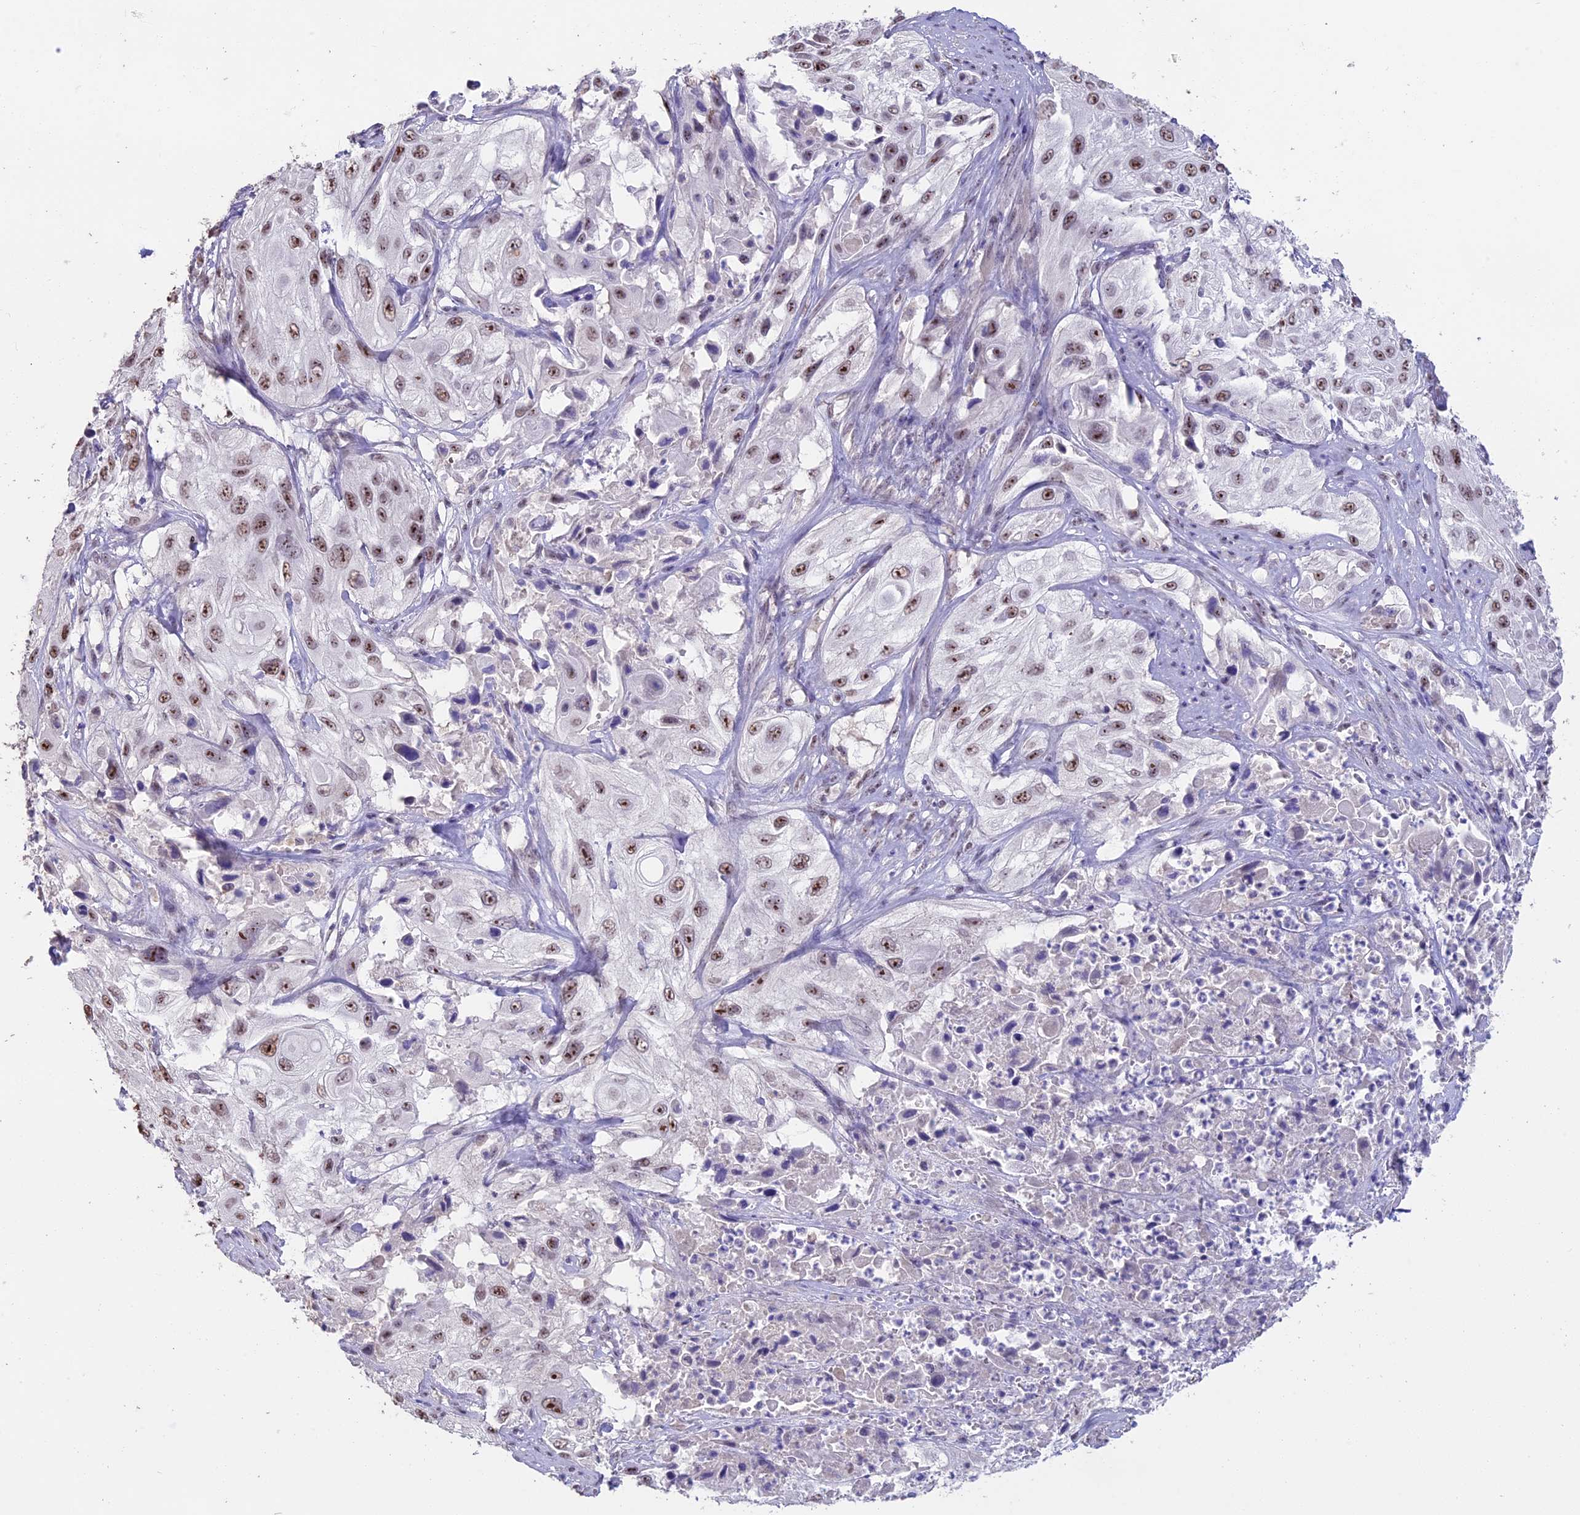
{"staining": {"intensity": "moderate", "quantity": ">75%", "location": "nuclear"}, "tissue": "cervical cancer", "cell_type": "Tumor cells", "image_type": "cancer", "snomed": [{"axis": "morphology", "description": "Squamous cell carcinoma, NOS"}, {"axis": "topography", "description": "Cervix"}], "caption": "The photomicrograph demonstrates staining of cervical cancer, revealing moderate nuclear protein expression (brown color) within tumor cells.", "gene": "SETD2", "patient": {"sex": "female", "age": 42}}